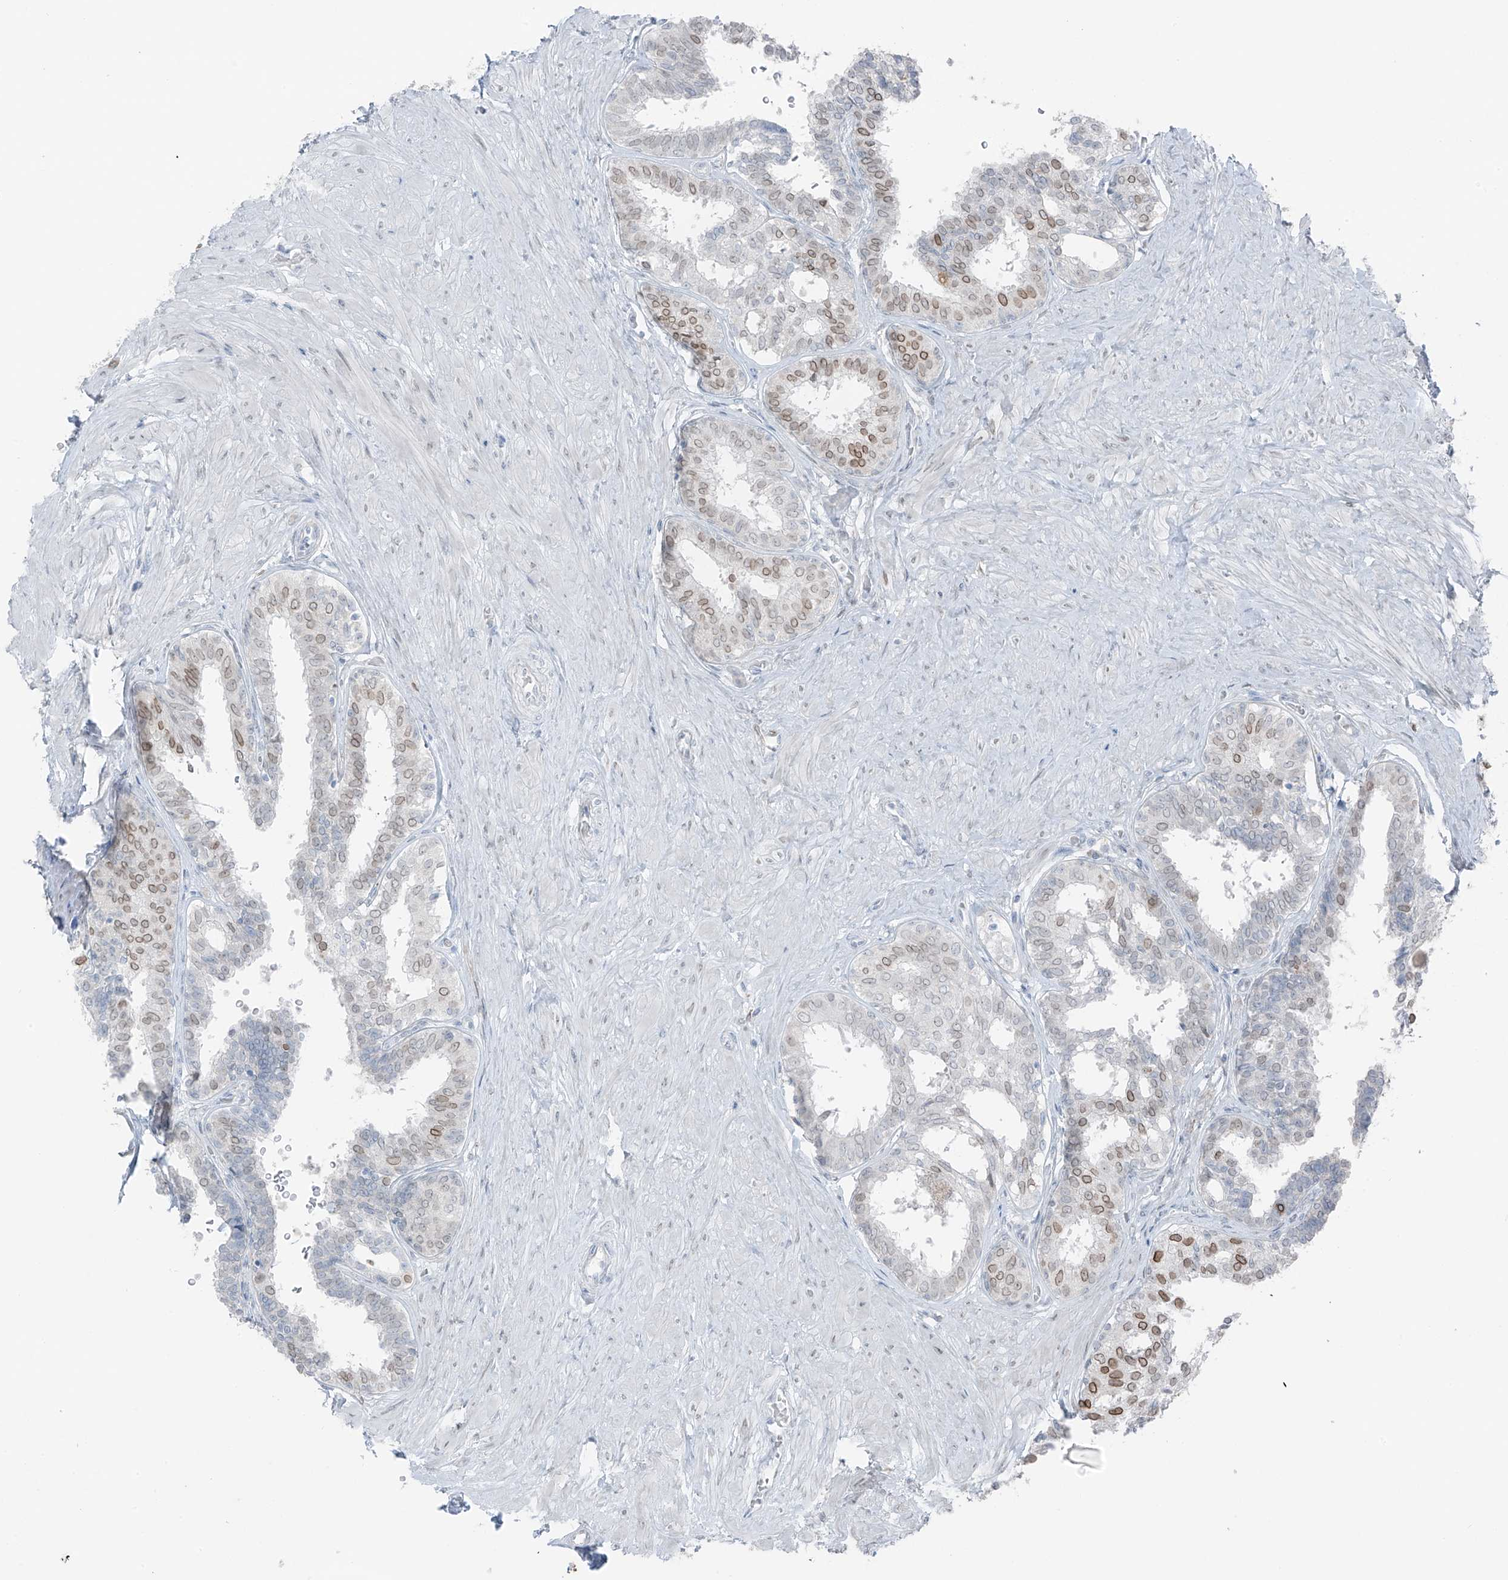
{"staining": {"intensity": "moderate", "quantity": "<25%", "location": "cytoplasmic/membranous,nuclear"}, "tissue": "prostate", "cell_type": "Glandular cells", "image_type": "normal", "snomed": [{"axis": "morphology", "description": "Normal tissue, NOS"}, {"axis": "topography", "description": "Prostate"}], "caption": "Benign prostate reveals moderate cytoplasmic/membranous,nuclear staining in approximately <25% of glandular cells.", "gene": "PRDM6", "patient": {"sex": "male", "age": 48}}